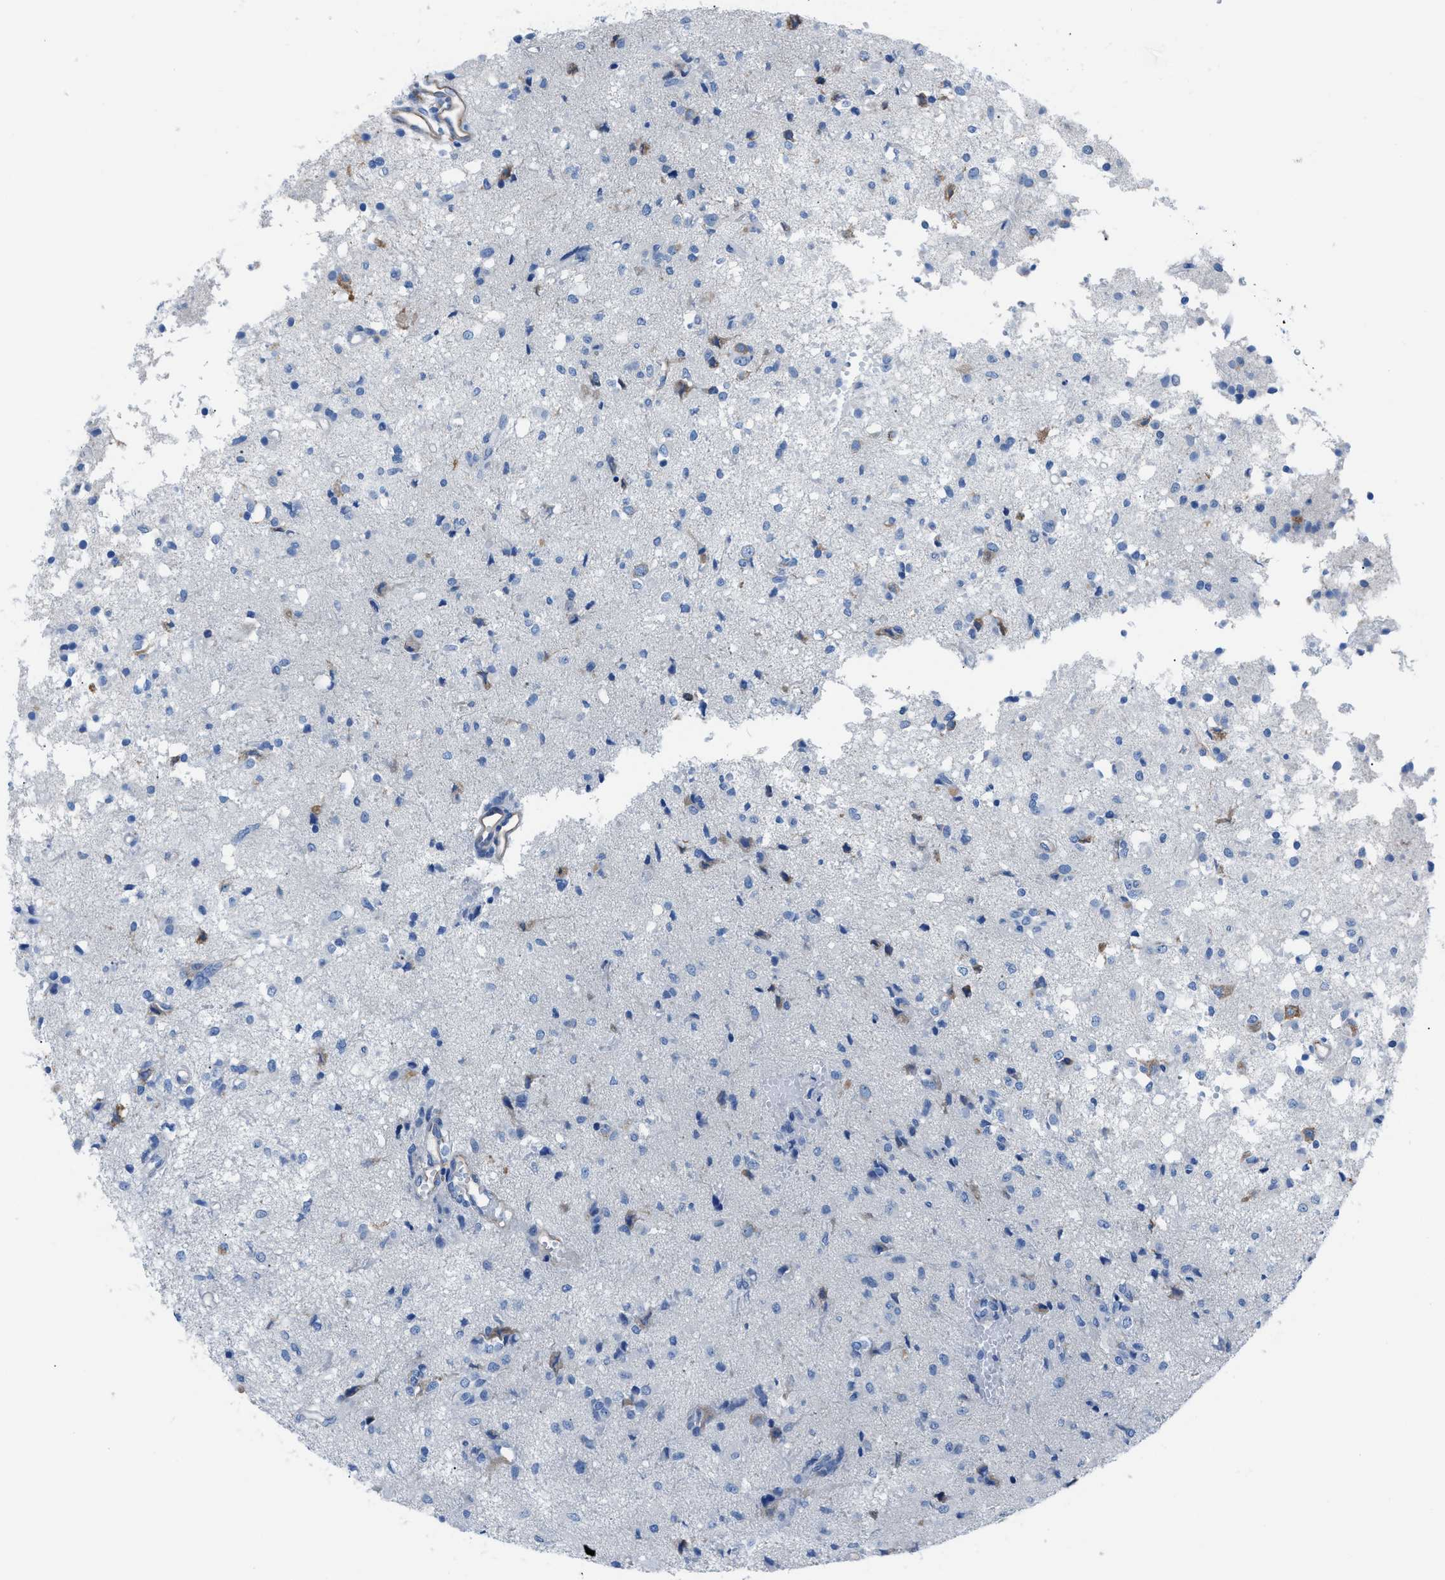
{"staining": {"intensity": "negative", "quantity": "none", "location": "none"}, "tissue": "glioma", "cell_type": "Tumor cells", "image_type": "cancer", "snomed": [{"axis": "morphology", "description": "Glioma, malignant, High grade"}, {"axis": "topography", "description": "Brain"}], "caption": "High magnification brightfield microscopy of malignant glioma (high-grade) stained with DAB (brown) and counterstained with hematoxylin (blue): tumor cells show no significant staining.", "gene": "ITPR1", "patient": {"sex": "female", "age": 59}}